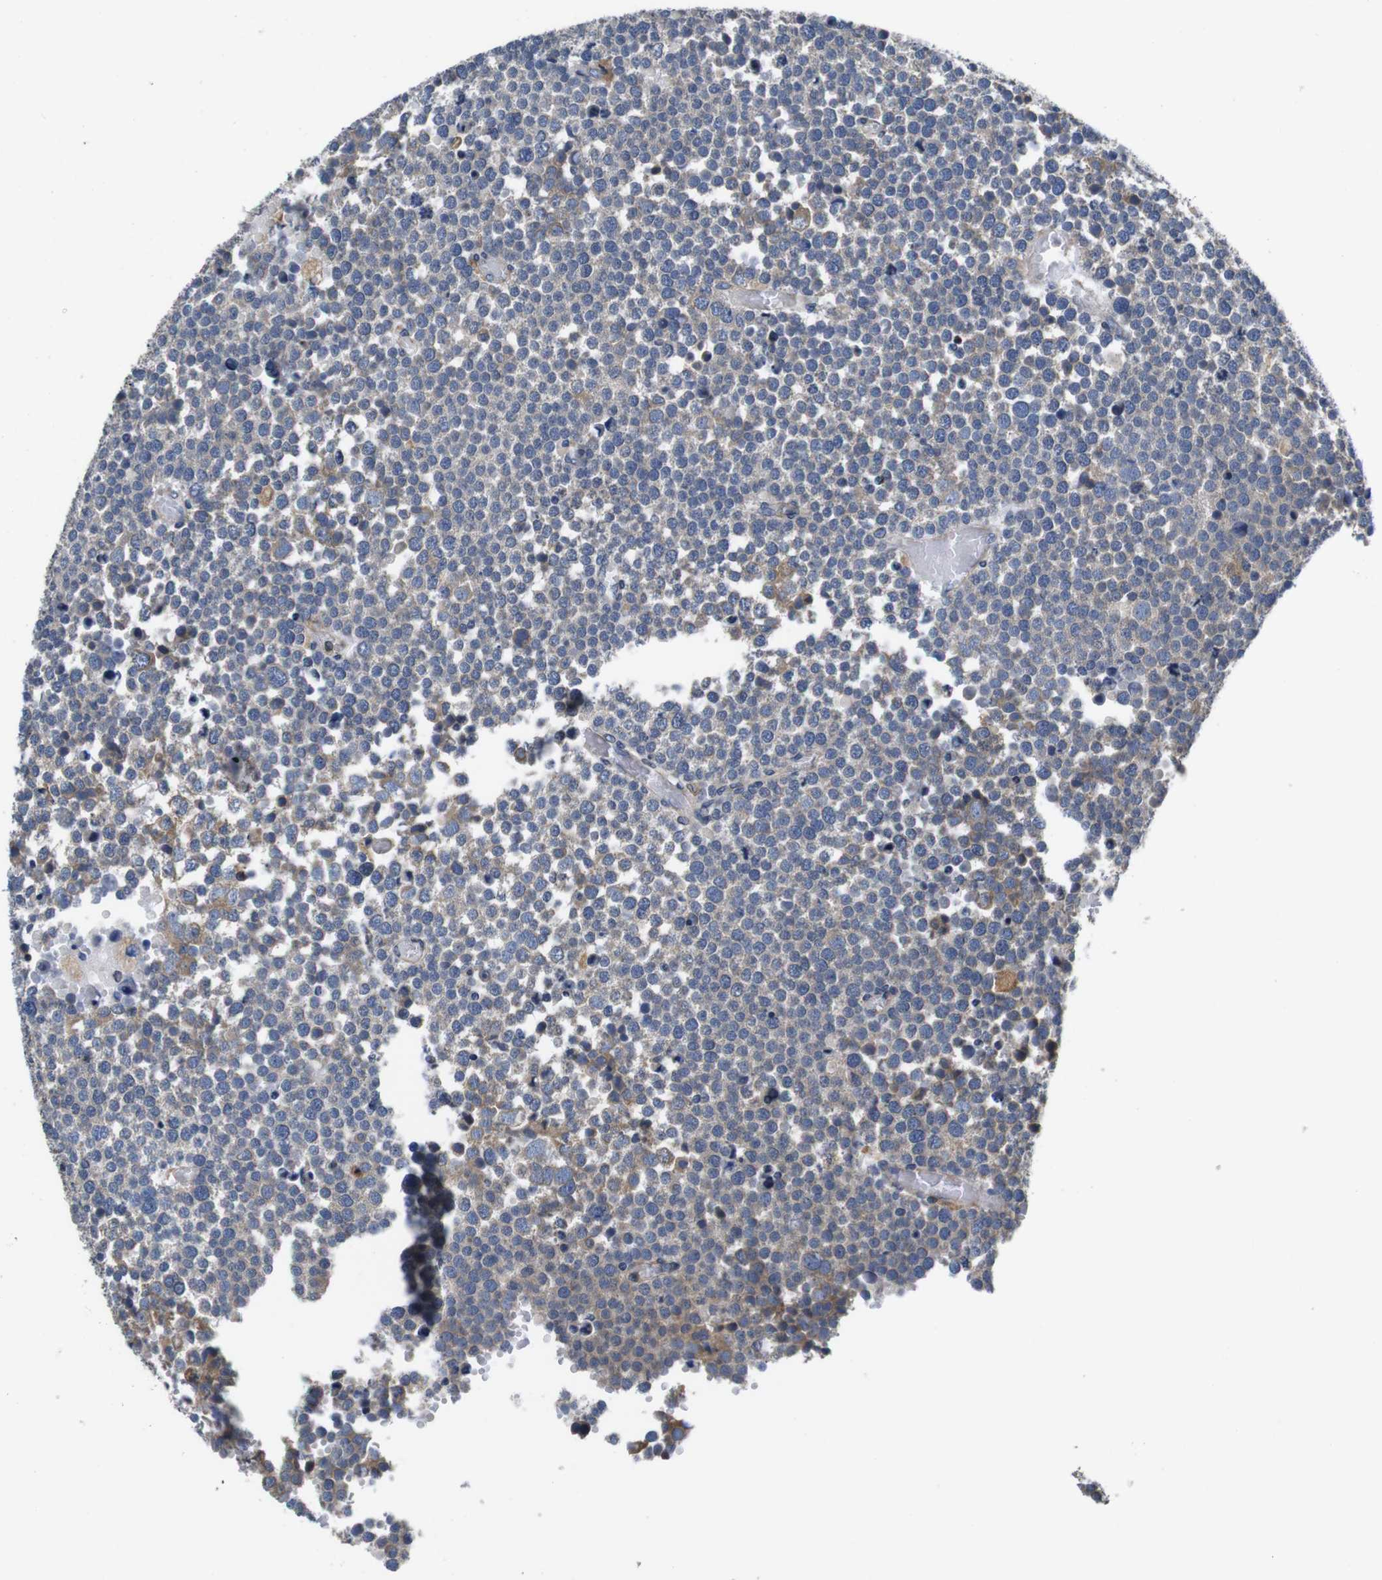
{"staining": {"intensity": "weak", "quantity": "25%-75%", "location": "cytoplasmic/membranous"}, "tissue": "testis cancer", "cell_type": "Tumor cells", "image_type": "cancer", "snomed": [{"axis": "morphology", "description": "Seminoma, NOS"}, {"axis": "topography", "description": "Testis"}], "caption": "Immunohistochemistry of testis cancer (seminoma) demonstrates low levels of weak cytoplasmic/membranous expression in about 25%-75% of tumor cells.", "gene": "MARCHF7", "patient": {"sex": "male", "age": 71}}